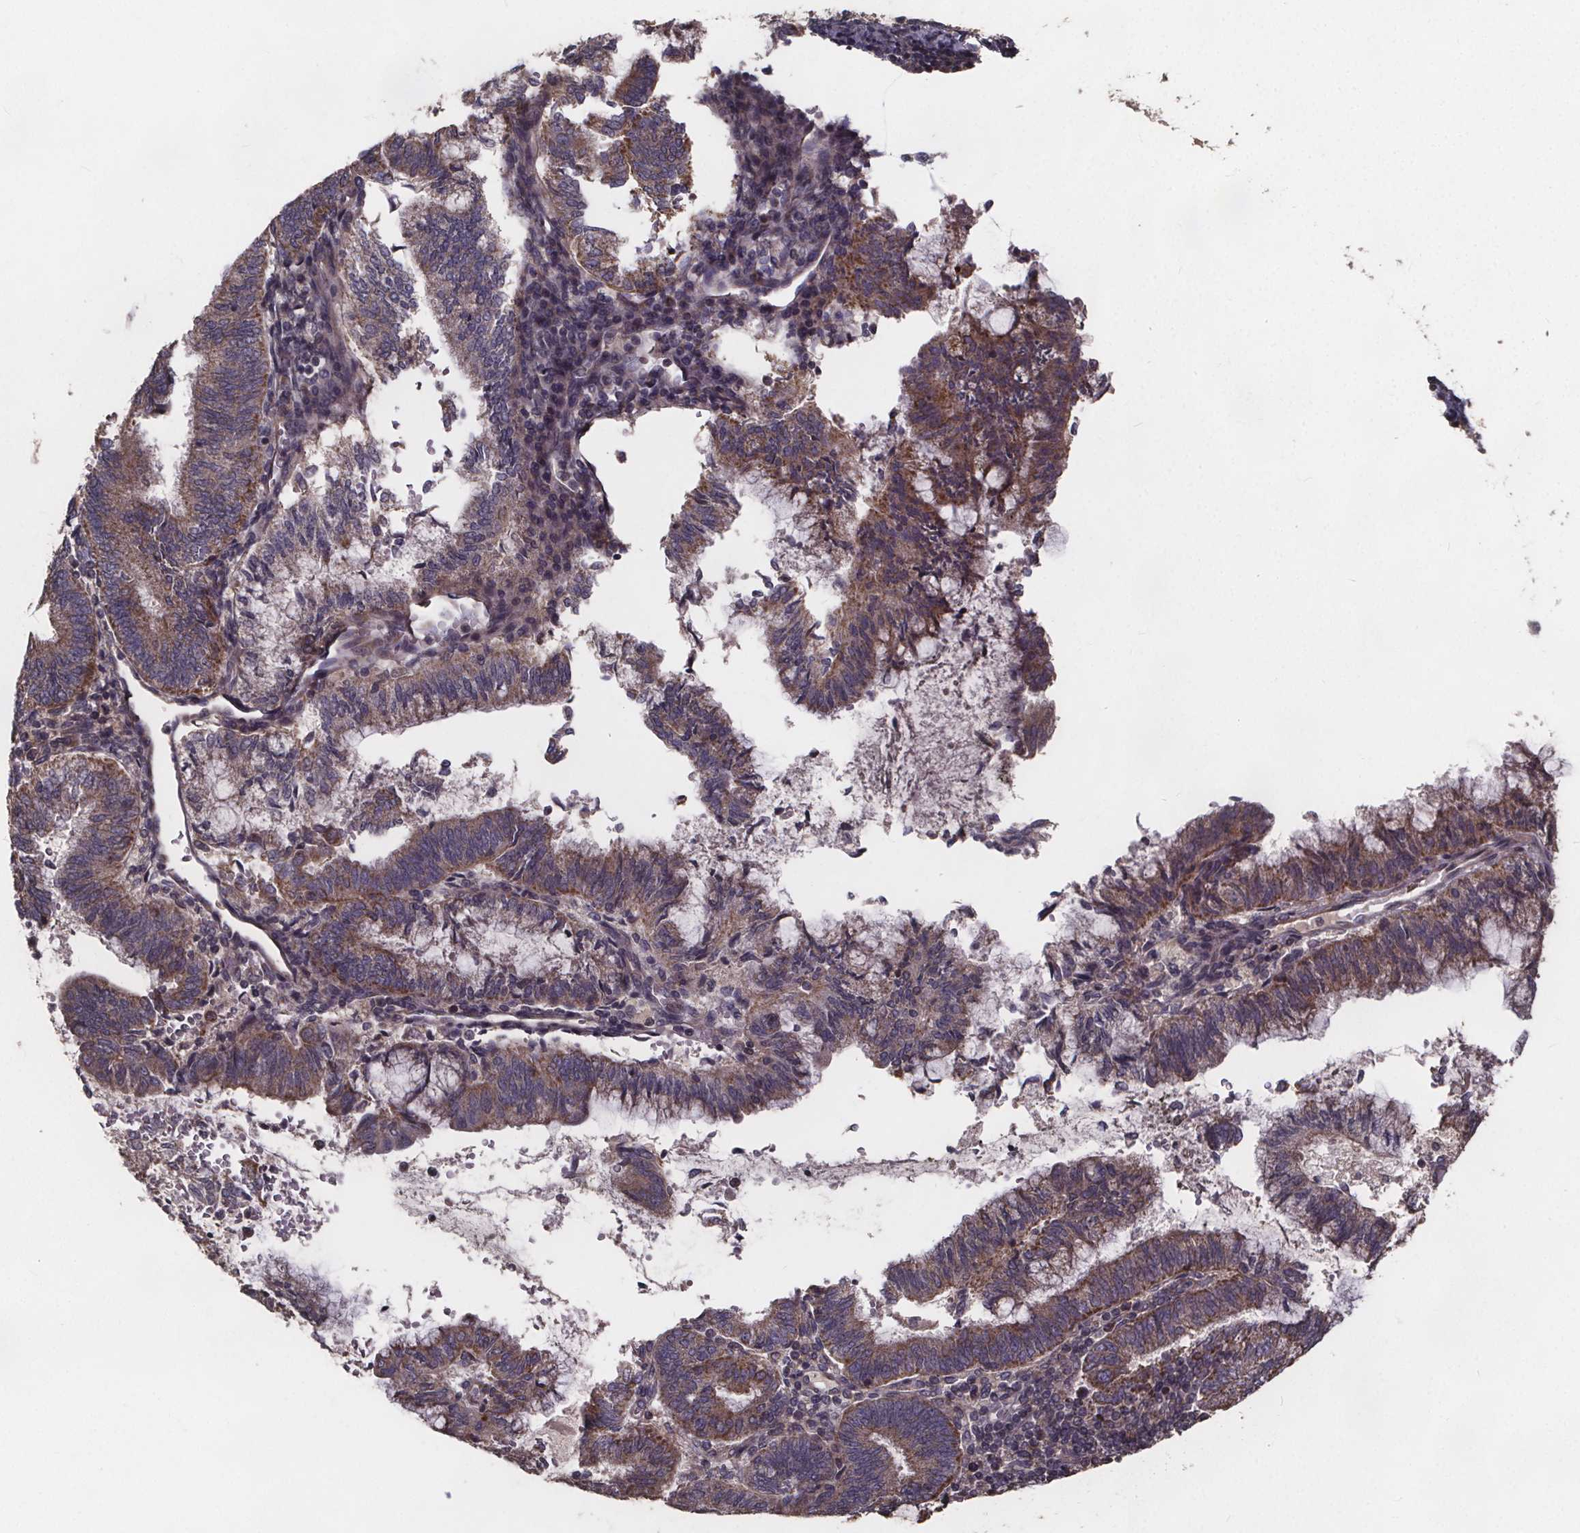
{"staining": {"intensity": "moderate", "quantity": "25%-75%", "location": "cytoplasmic/membranous"}, "tissue": "endometrial cancer", "cell_type": "Tumor cells", "image_type": "cancer", "snomed": [{"axis": "morphology", "description": "Adenocarcinoma, NOS"}, {"axis": "topography", "description": "Endometrium"}], "caption": "Immunohistochemistry (DAB) staining of endometrial adenocarcinoma reveals moderate cytoplasmic/membranous protein positivity in about 25%-75% of tumor cells.", "gene": "YME1L1", "patient": {"sex": "female", "age": 65}}